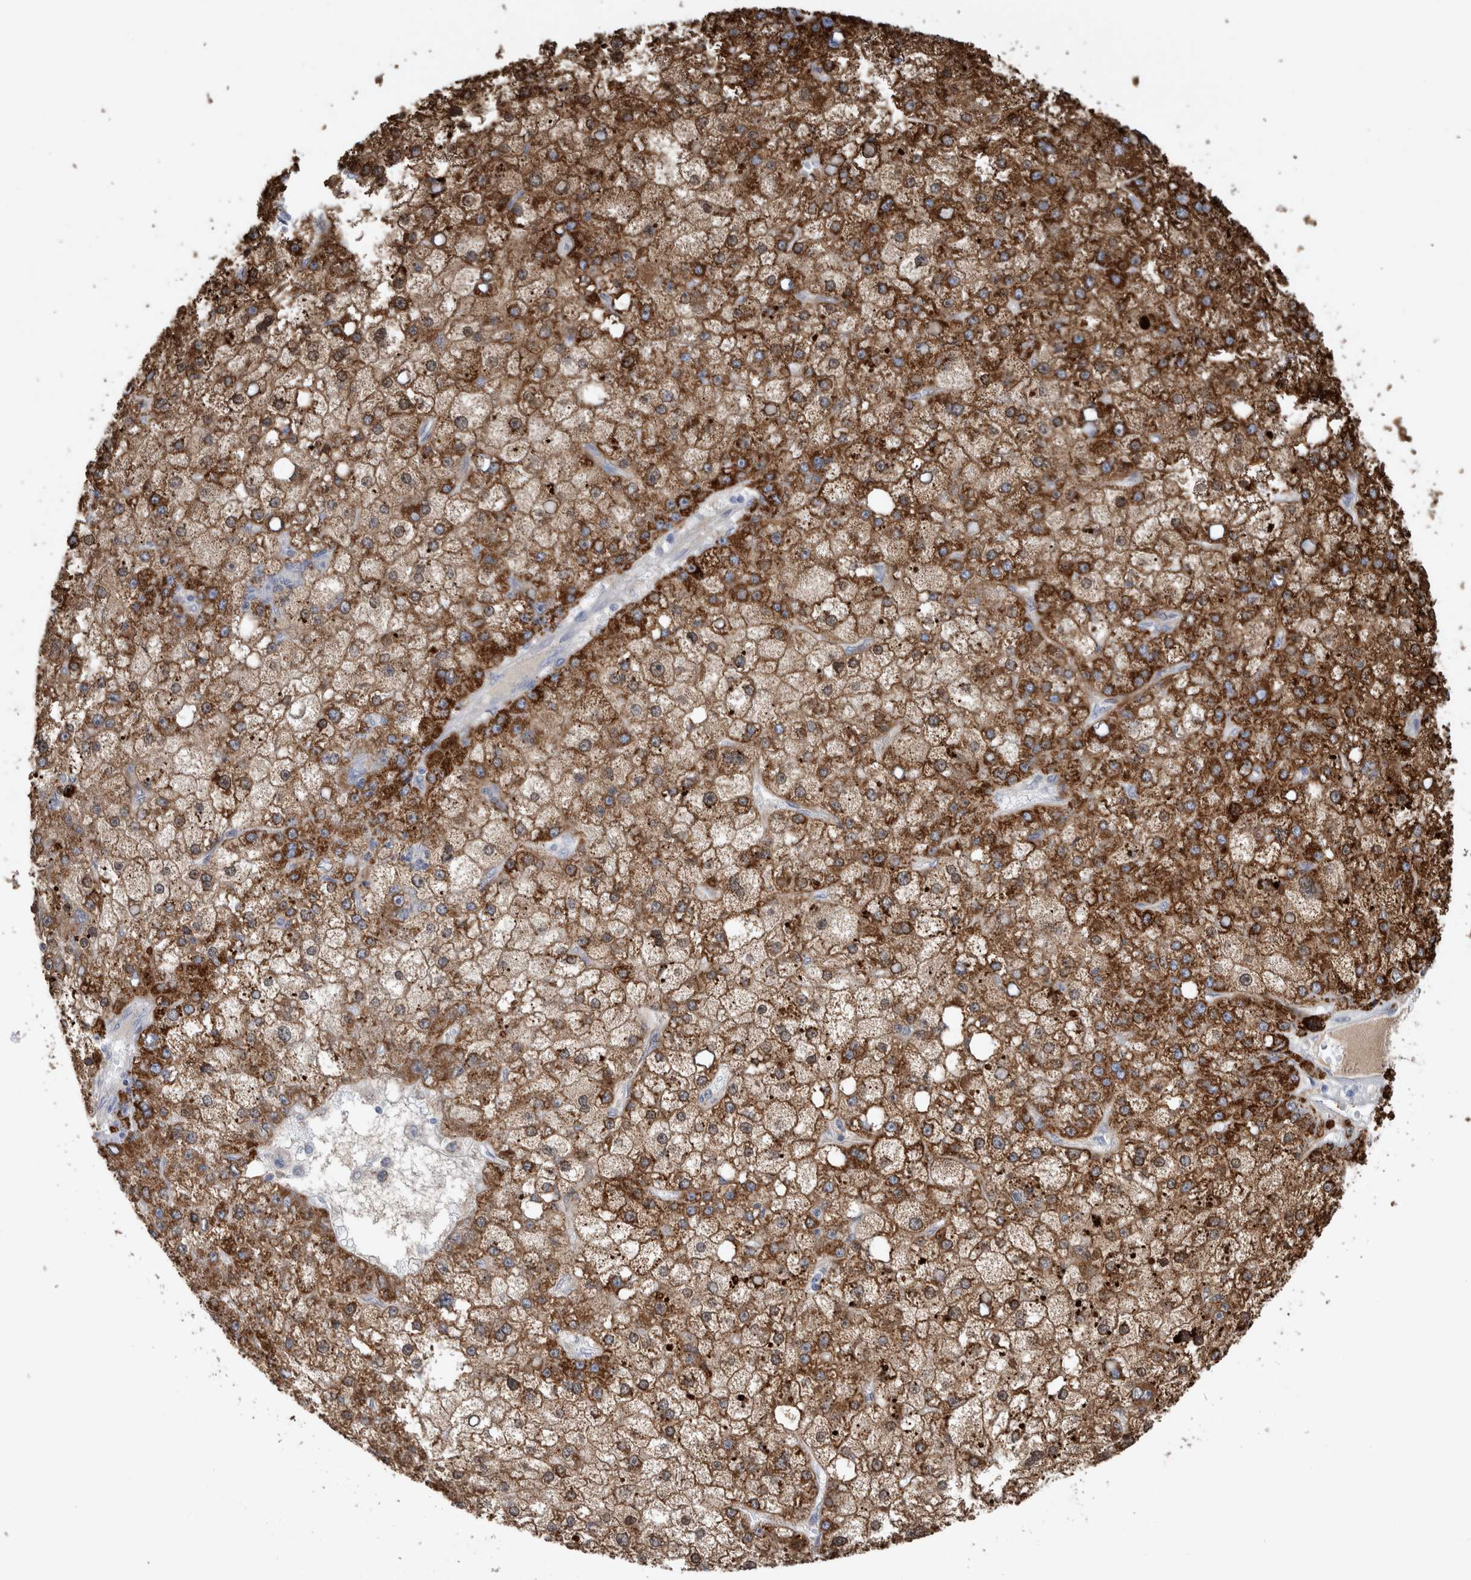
{"staining": {"intensity": "strong", "quantity": "25%-75%", "location": "cytoplasmic/membranous"}, "tissue": "liver cancer", "cell_type": "Tumor cells", "image_type": "cancer", "snomed": [{"axis": "morphology", "description": "Carcinoma, Hepatocellular, NOS"}, {"axis": "topography", "description": "Liver"}], "caption": "A brown stain labels strong cytoplasmic/membranous positivity of a protein in liver cancer tumor cells.", "gene": "GATM", "patient": {"sex": "male", "age": 67}}